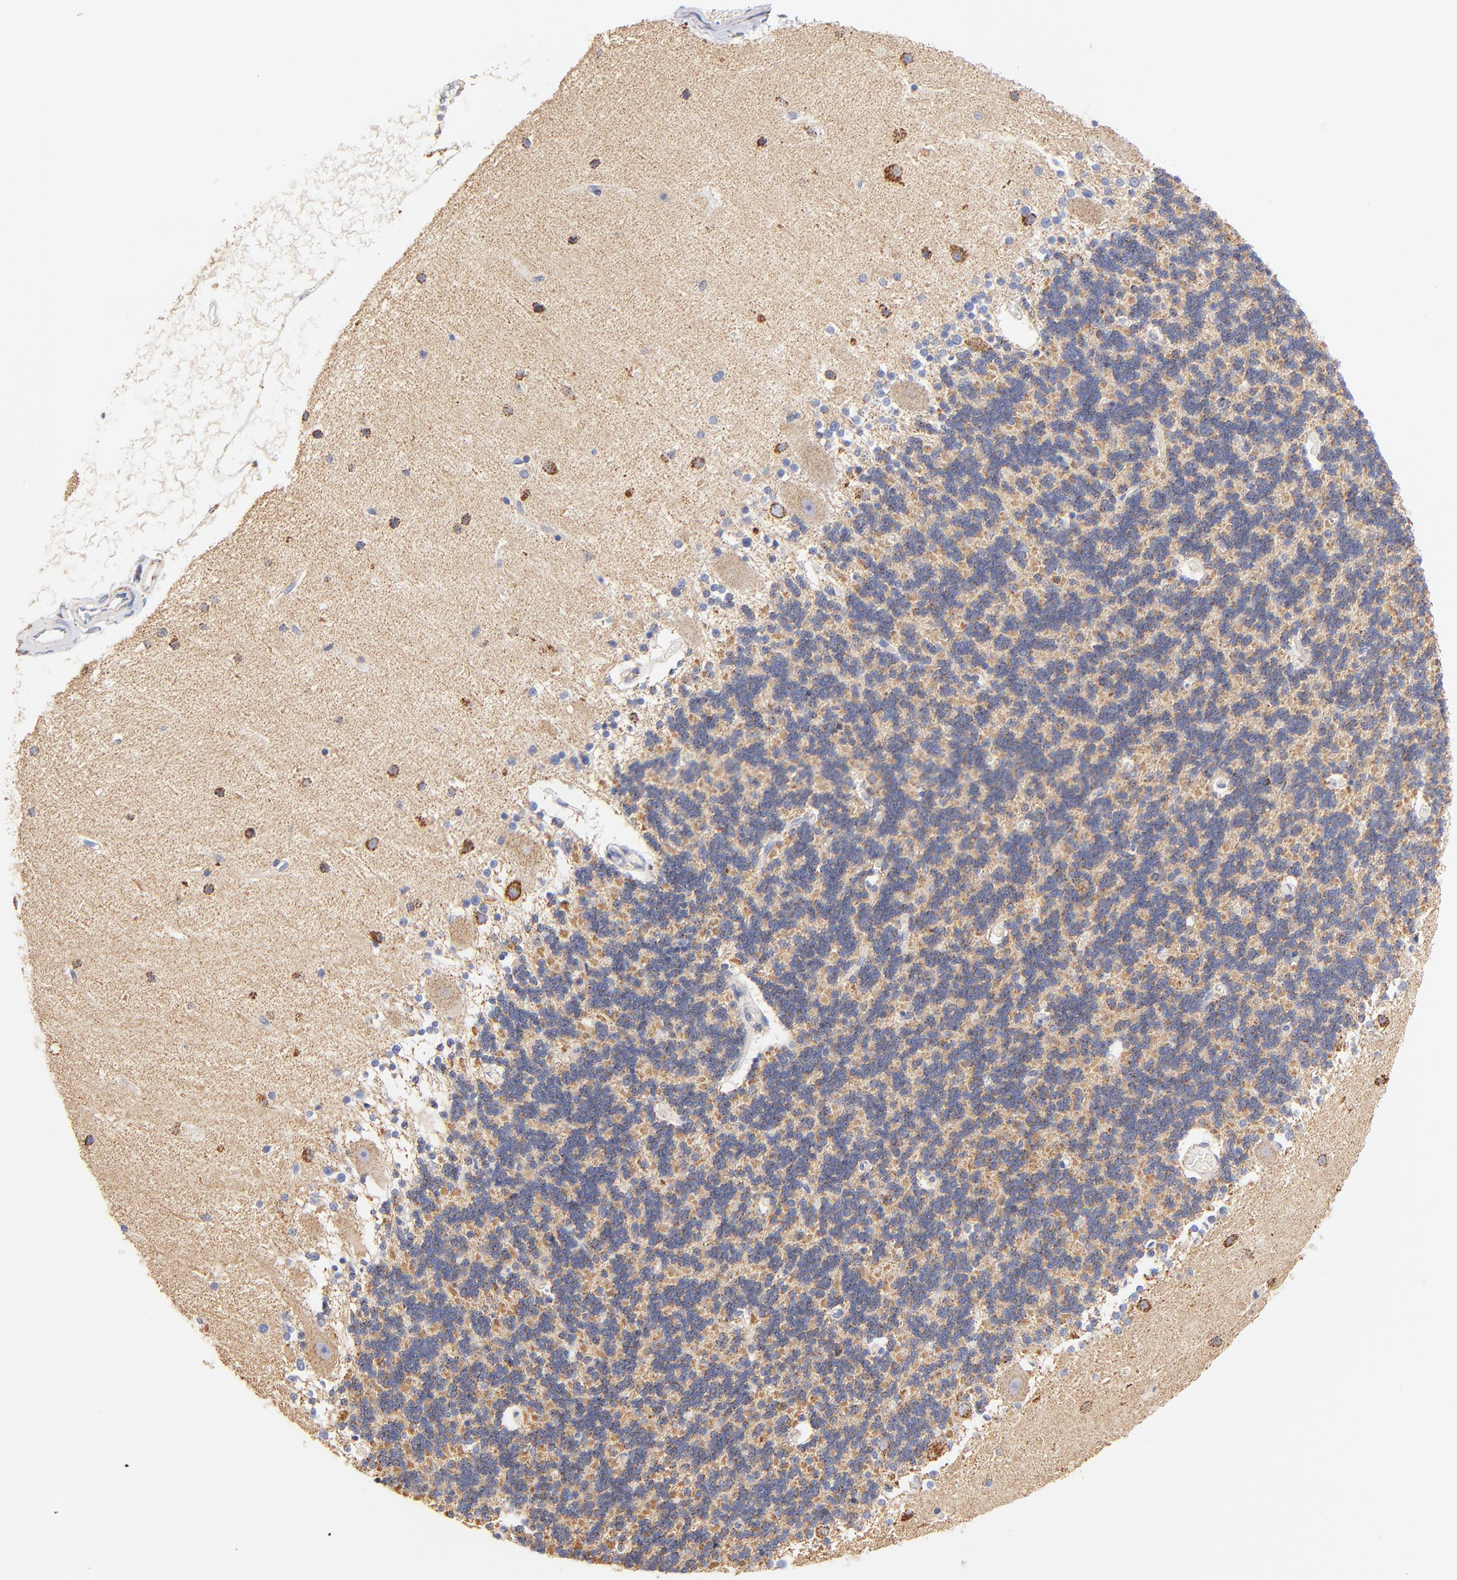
{"staining": {"intensity": "moderate", "quantity": "25%-75%", "location": "cytoplasmic/membranous"}, "tissue": "cerebellum", "cell_type": "Cells in granular layer", "image_type": "normal", "snomed": [{"axis": "morphology", "description": "Normal tissue, NOS"}, {"axis": "topography", "description": "Cerebellum"}], "caption": "Human cerebellum stained with a brown dye reveals moderate cytoplasmic/membranous positive staining in approximately 25%-75% of cells in granular layer.", "gene": "ATP5F1D", "patient": {"sex": "female", "age": 54}}